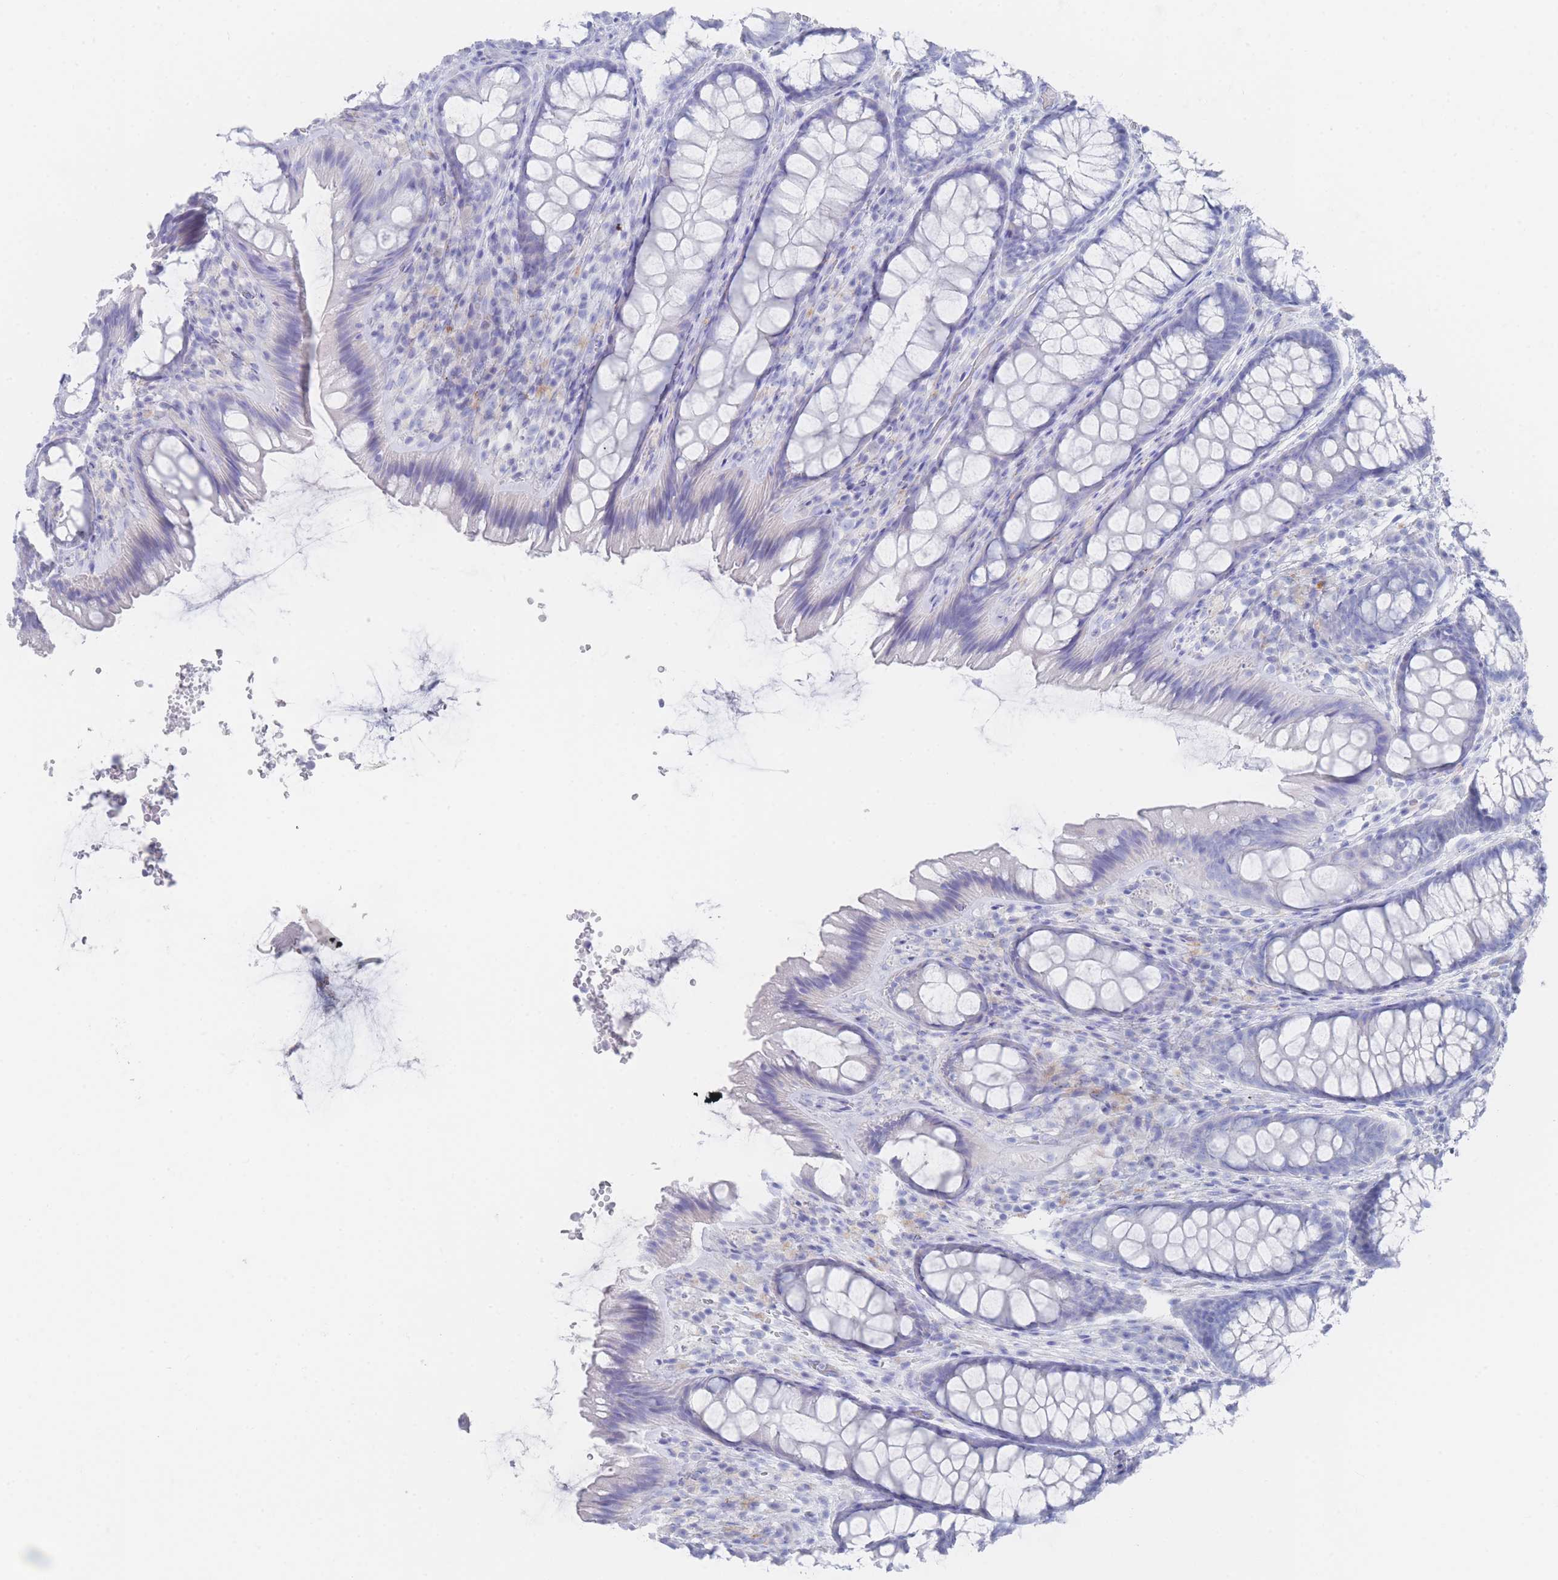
{"staining": {"intensity": "negative", "quantity": "none", "location": "none"}, "tissue": "colon", "cell_type": "Endothelial cells", "image_type": "normal", "snomed": [{"axis": "morphology", "description": "Normal tissue, NOS"}, {"axis": "topography", "description": "Colon"}], "caption": "Protein analysis of benign colon shows no significant expression in endothelial cells.", "gene": "LRRC37A2", "patient": {"sex": "male", "age": 46}}